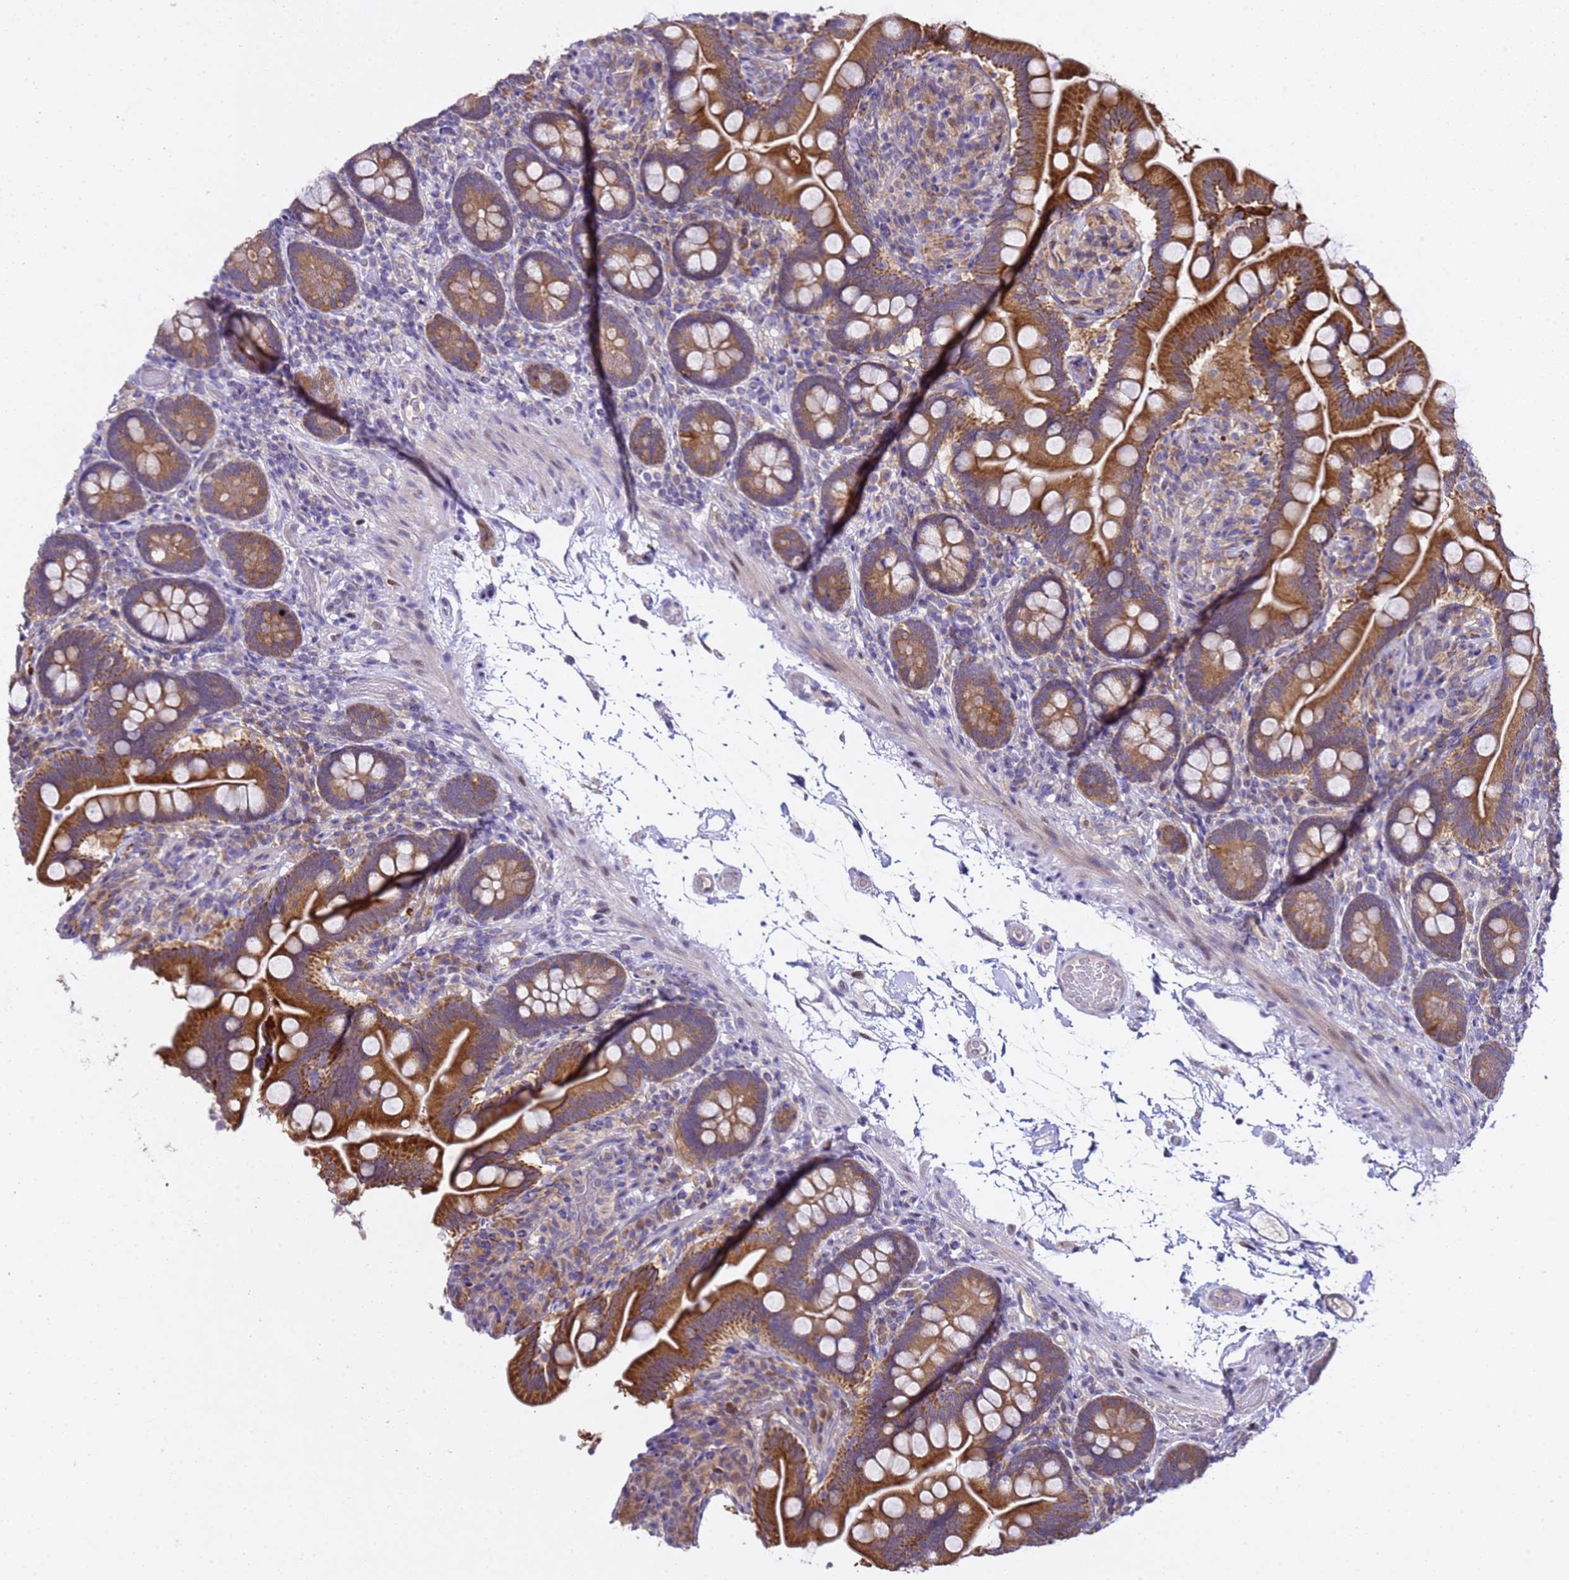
{"staining": {"intensity": "strong", "quantity": ">75%", "location": "cytoplasmic/membranous"}, "tissue": "small intestine", "cell_type": "Glandular cells", "image_type": "normal", "snomed": [{"axis": "morphology", "description": "Normal tissue, NOS"}, {"axis": "topography", "description": "Small intestine"}], "caption": "Glandular cells show high levels of strong cytoplasmic/membranous expression in approximately >75% of cells in unremarkable small intestine. Nuclei are stained in blue.", "gene": "ALG3", "patient": {"sex": "female", "age": 64}}